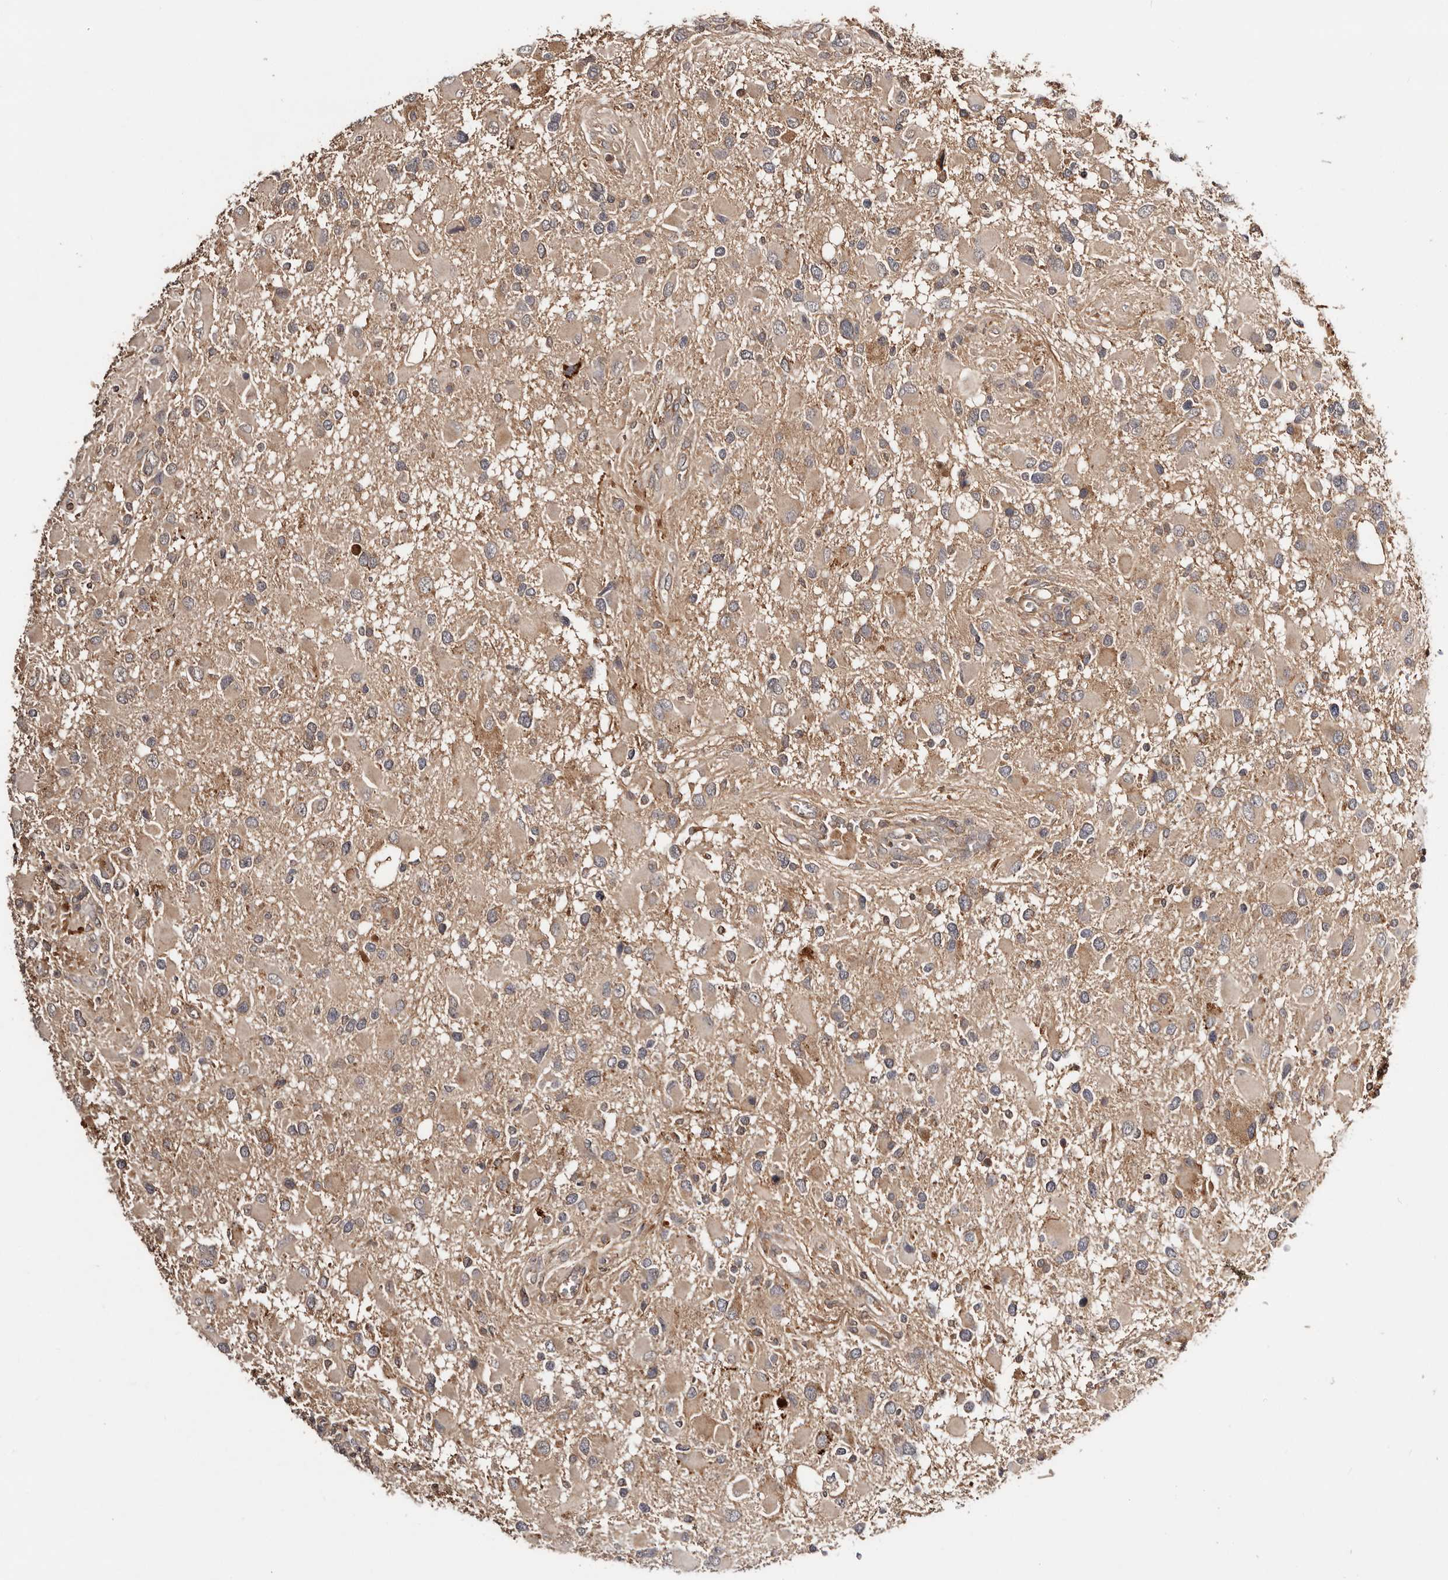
{"staining": {"intensity": "weak", "quantity": ">75%", "location": "cytoplasmic/membranous"}, "tissue": "glioma", "cell_type": "Tumor cells", "image_type": "cancer", "snomed": [{"axis": "morphology", "description": "Glioma, malignant, High grade"}, {"axis": "topography", "description": "Brain"}], "caption": "Immunohistochemistry (IHC) of glioma exhibits low levels of weak cytoplasmic/membranous expression in approximately >75% of tumor cells.", "gene": "PKIB", "patient": {"sex": "male", "age": 53}}